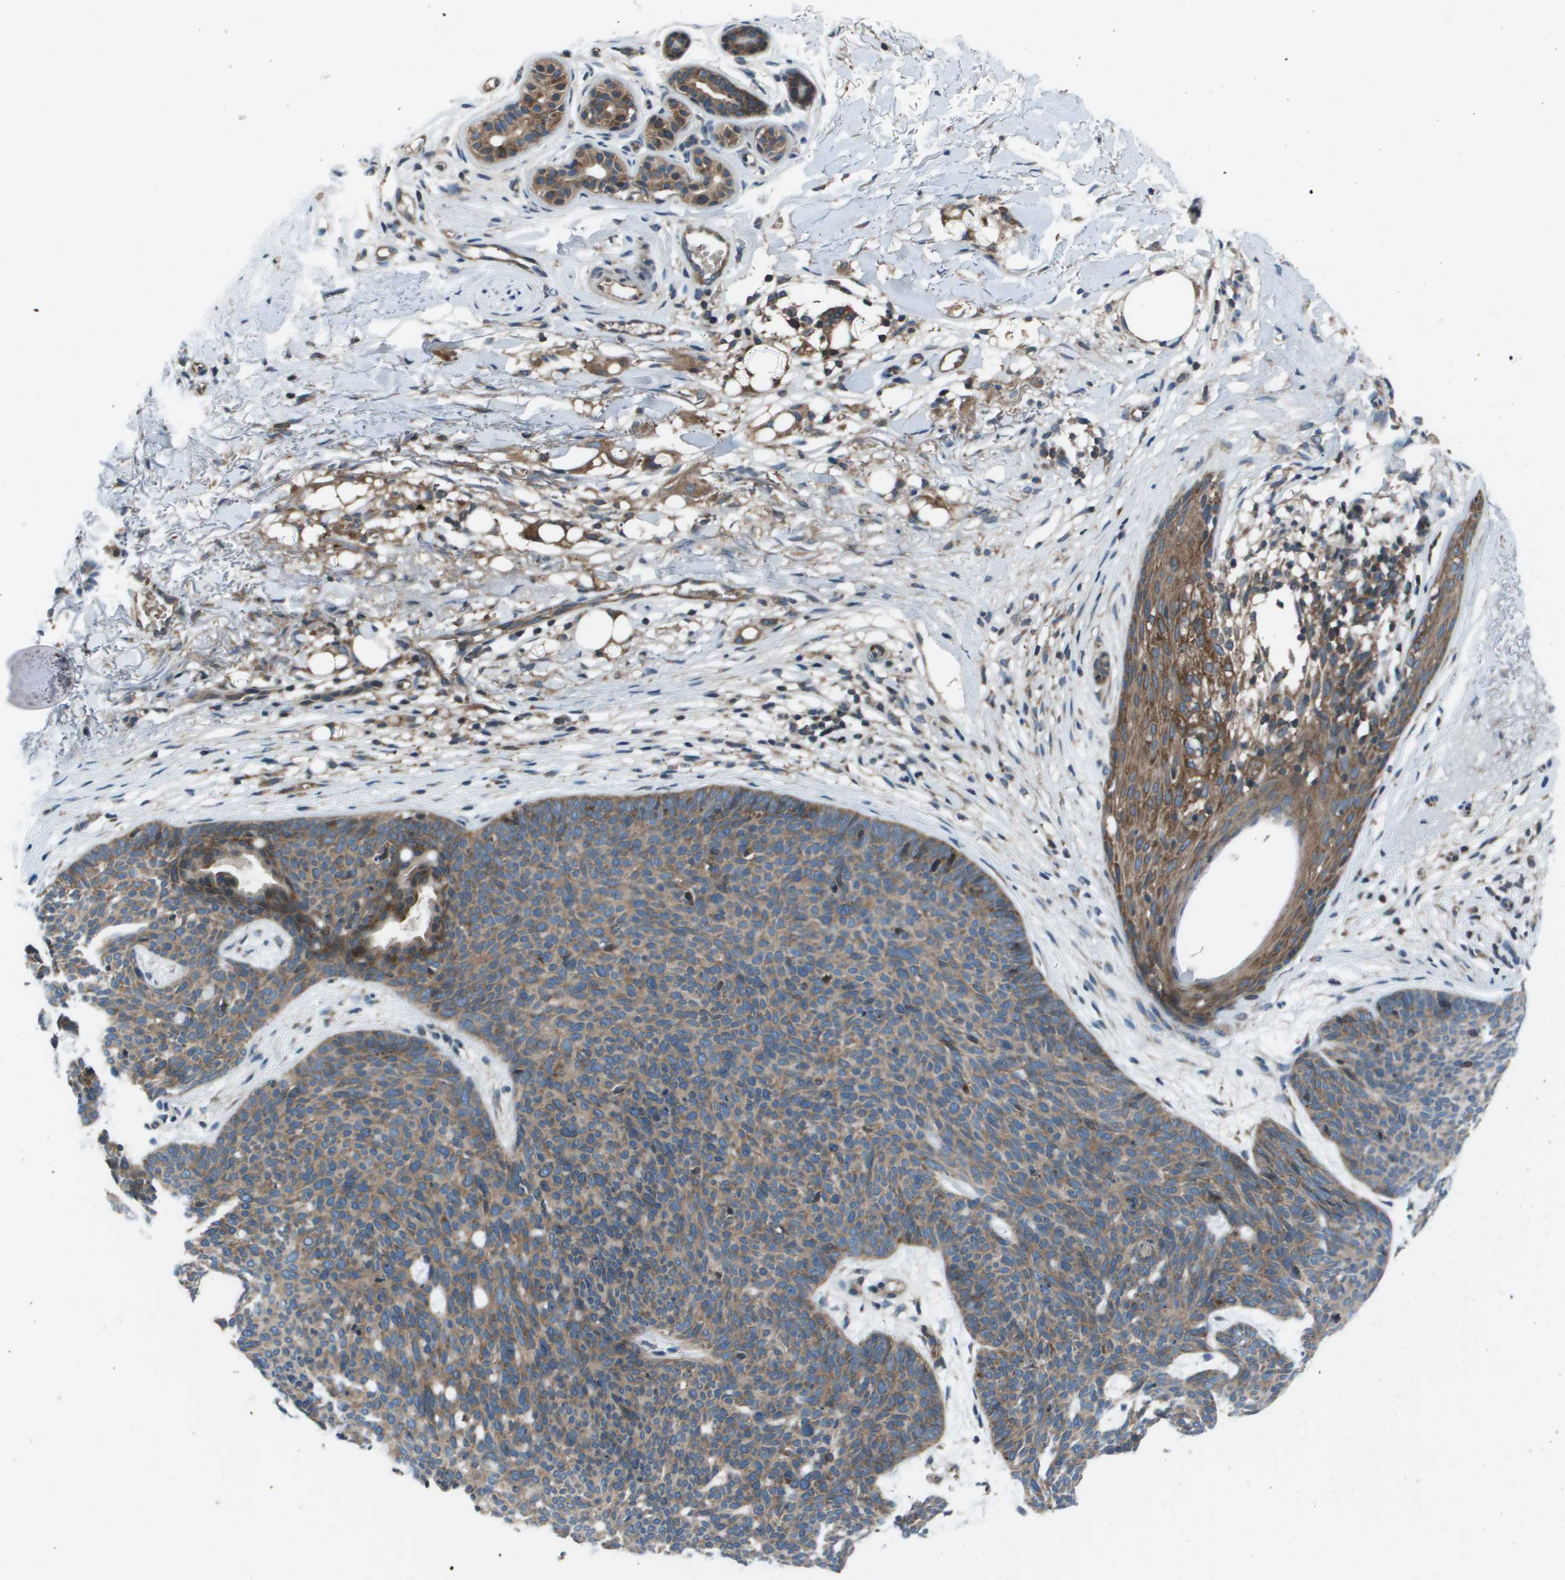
{"staining": {"intensity": "moderate", "quantity": ">75%", "location": "cytoplasmic/membranous"}, "tissue": "skin cancer", "cell_type": "Tumor cells", "image_type": "cancer", "snomed": [{"axis": "morphology", "description": "Normal tissue, NOS"}, {"axis": "morphology", "description": "Basal cell carcinoma"}, {"axis": "topography", "description": "Skin"}], "caption": "Immunohistochemistry (IHC) image of neoplastic tissue: human skin cancer (basal cell carcinoma) stained using immunohistochemistry reveals medium levels of moderate protein expression localized specifically in the cytoplasmic/membranous of tumor cells, appearing as a cytoplasmic/membranous brown color.", "gene": "EIF3B", "patient": {"sex": "female", "age": 70}}